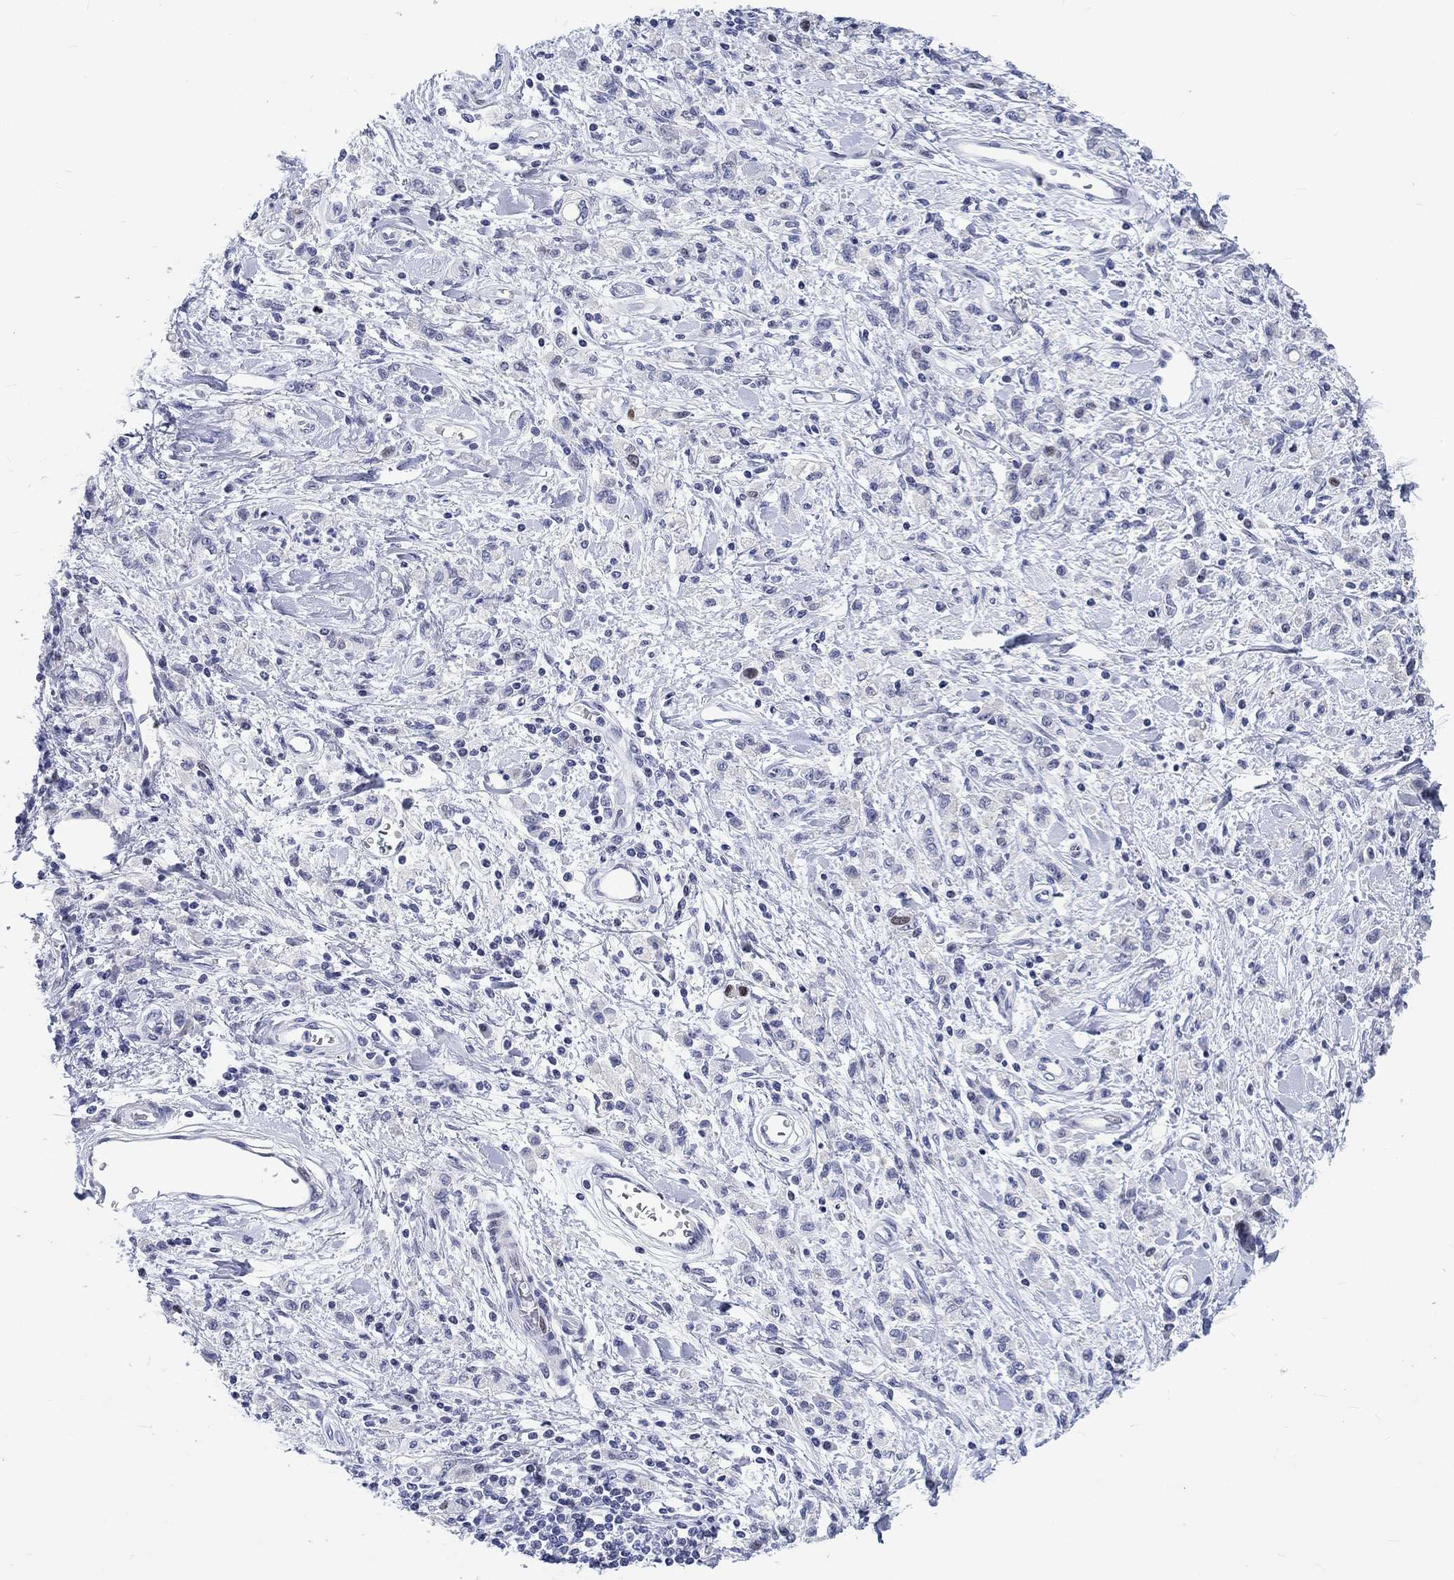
{"staining": {"intensity": "negative", "quantity": "none", "location": "none"}, "tissue": "stomach cancer", "cell_type": "Tumor cells", "image_type": "cancer", "snomed": [{"axis": "morphology", "description": "Adenocarcinoma, NOS"}, {"axis": "topography", "description": "Stomach"}], "caption": "There is no significant staining in tumor cells of stomach cancer (adenocarcinoma).", "gene": "CDCA2", "patient": {"sex": "male", "age": 77}}